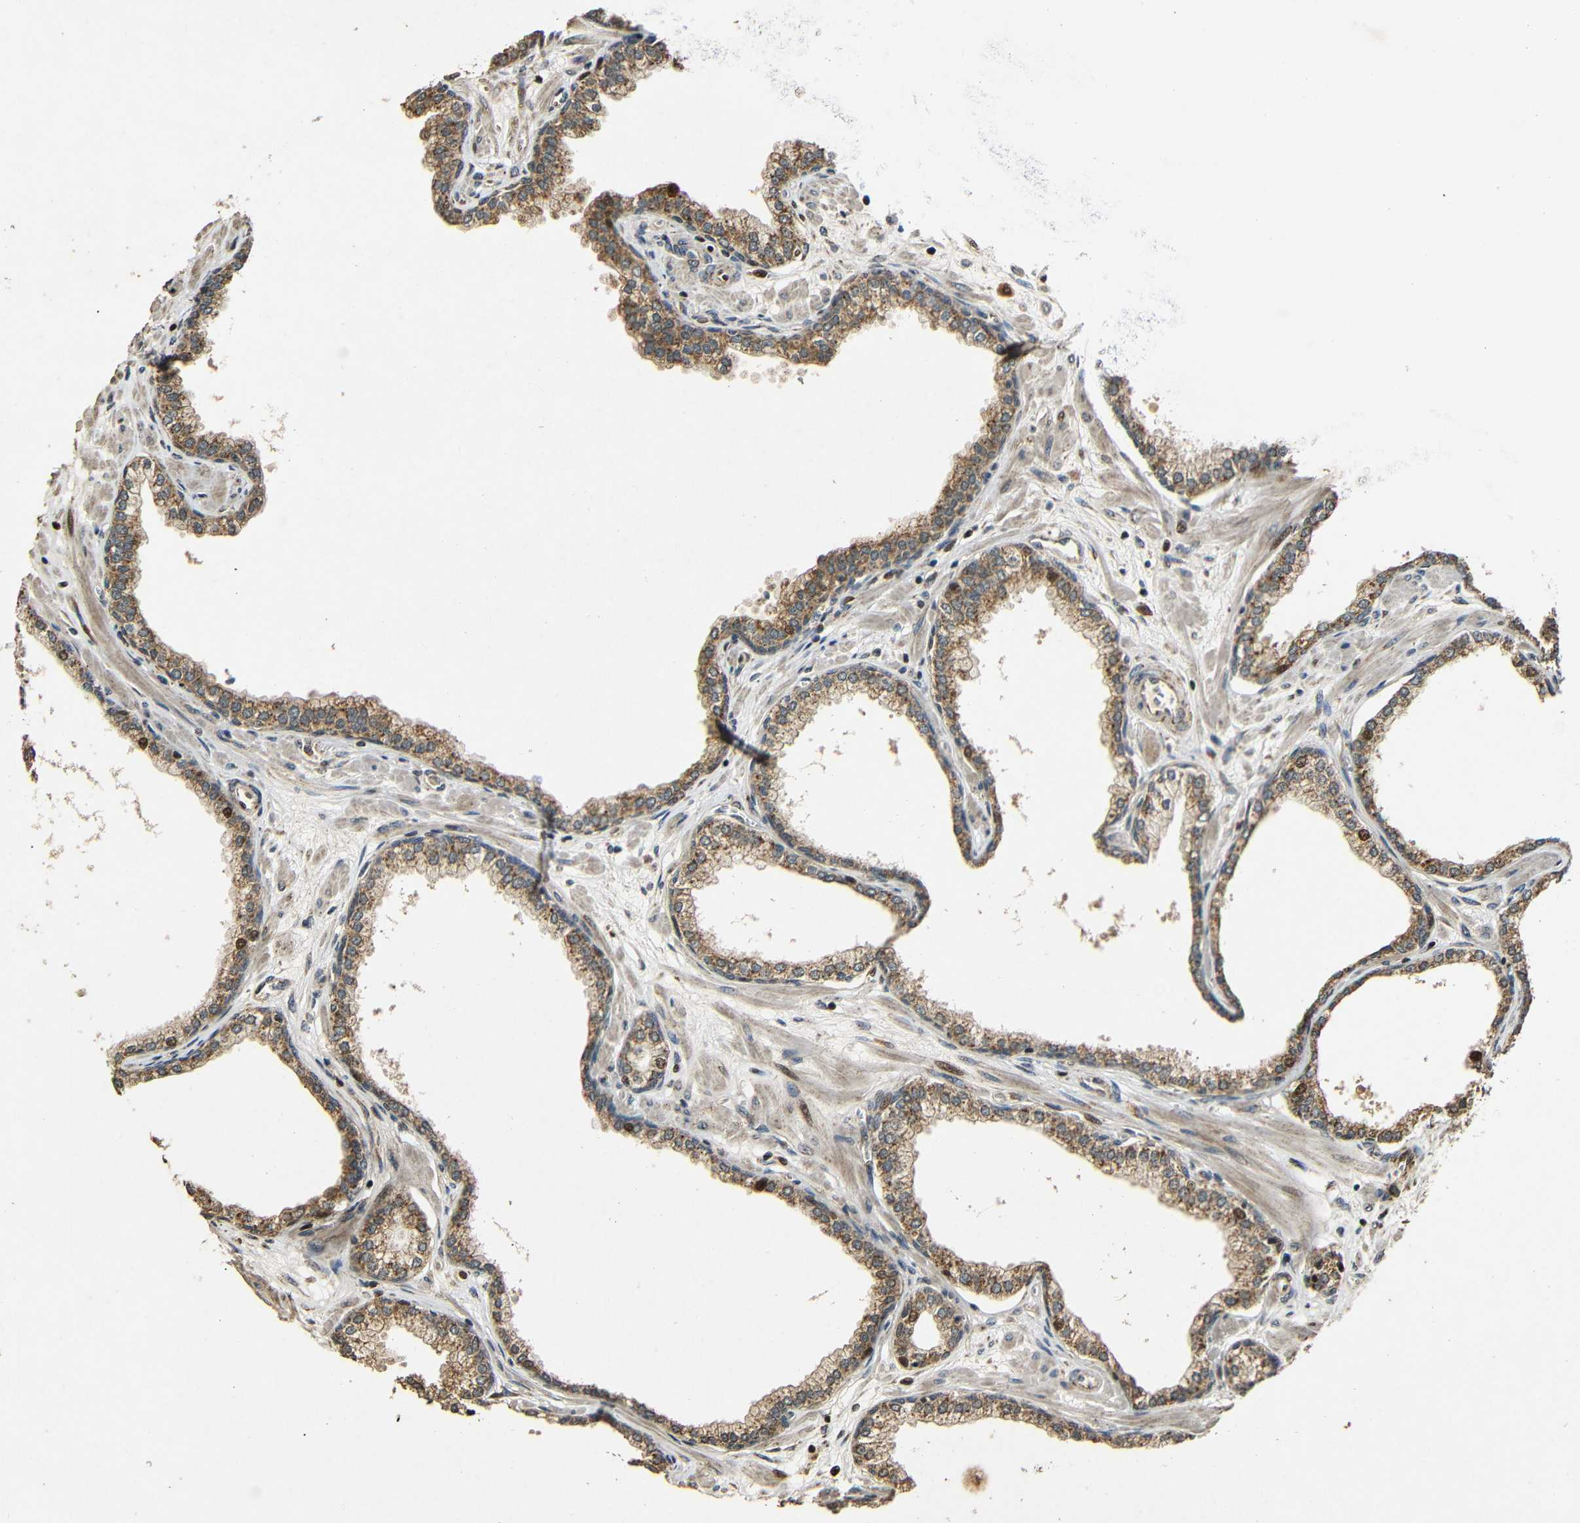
{"staining": {"intensity": "moderate", "quantity": ">75%", "location": "cytoplasmic/membranous,nuclear"}, "tissue": "prostate", "cell_type": "Glandular cells", "image_type": "normal", "snomed": [{"axis": "morphology", "description": "Normal tissue, NOS"}, {"axis": "morphology", "description": "Urothelial carcinoma, Low grade"}, {"axis": "topography", "description": "Urinary bladder"}, {"axis": "topography", "description": "Prostate"}], "caption": "The micrograph exhibits a brown stain indicating the presence of a protein in the cytoplasmic/membranous,nuclear of glandular cells in prostate.", "gene": "KAZALD1", "patient": {"sex": "male", "age": 60}}